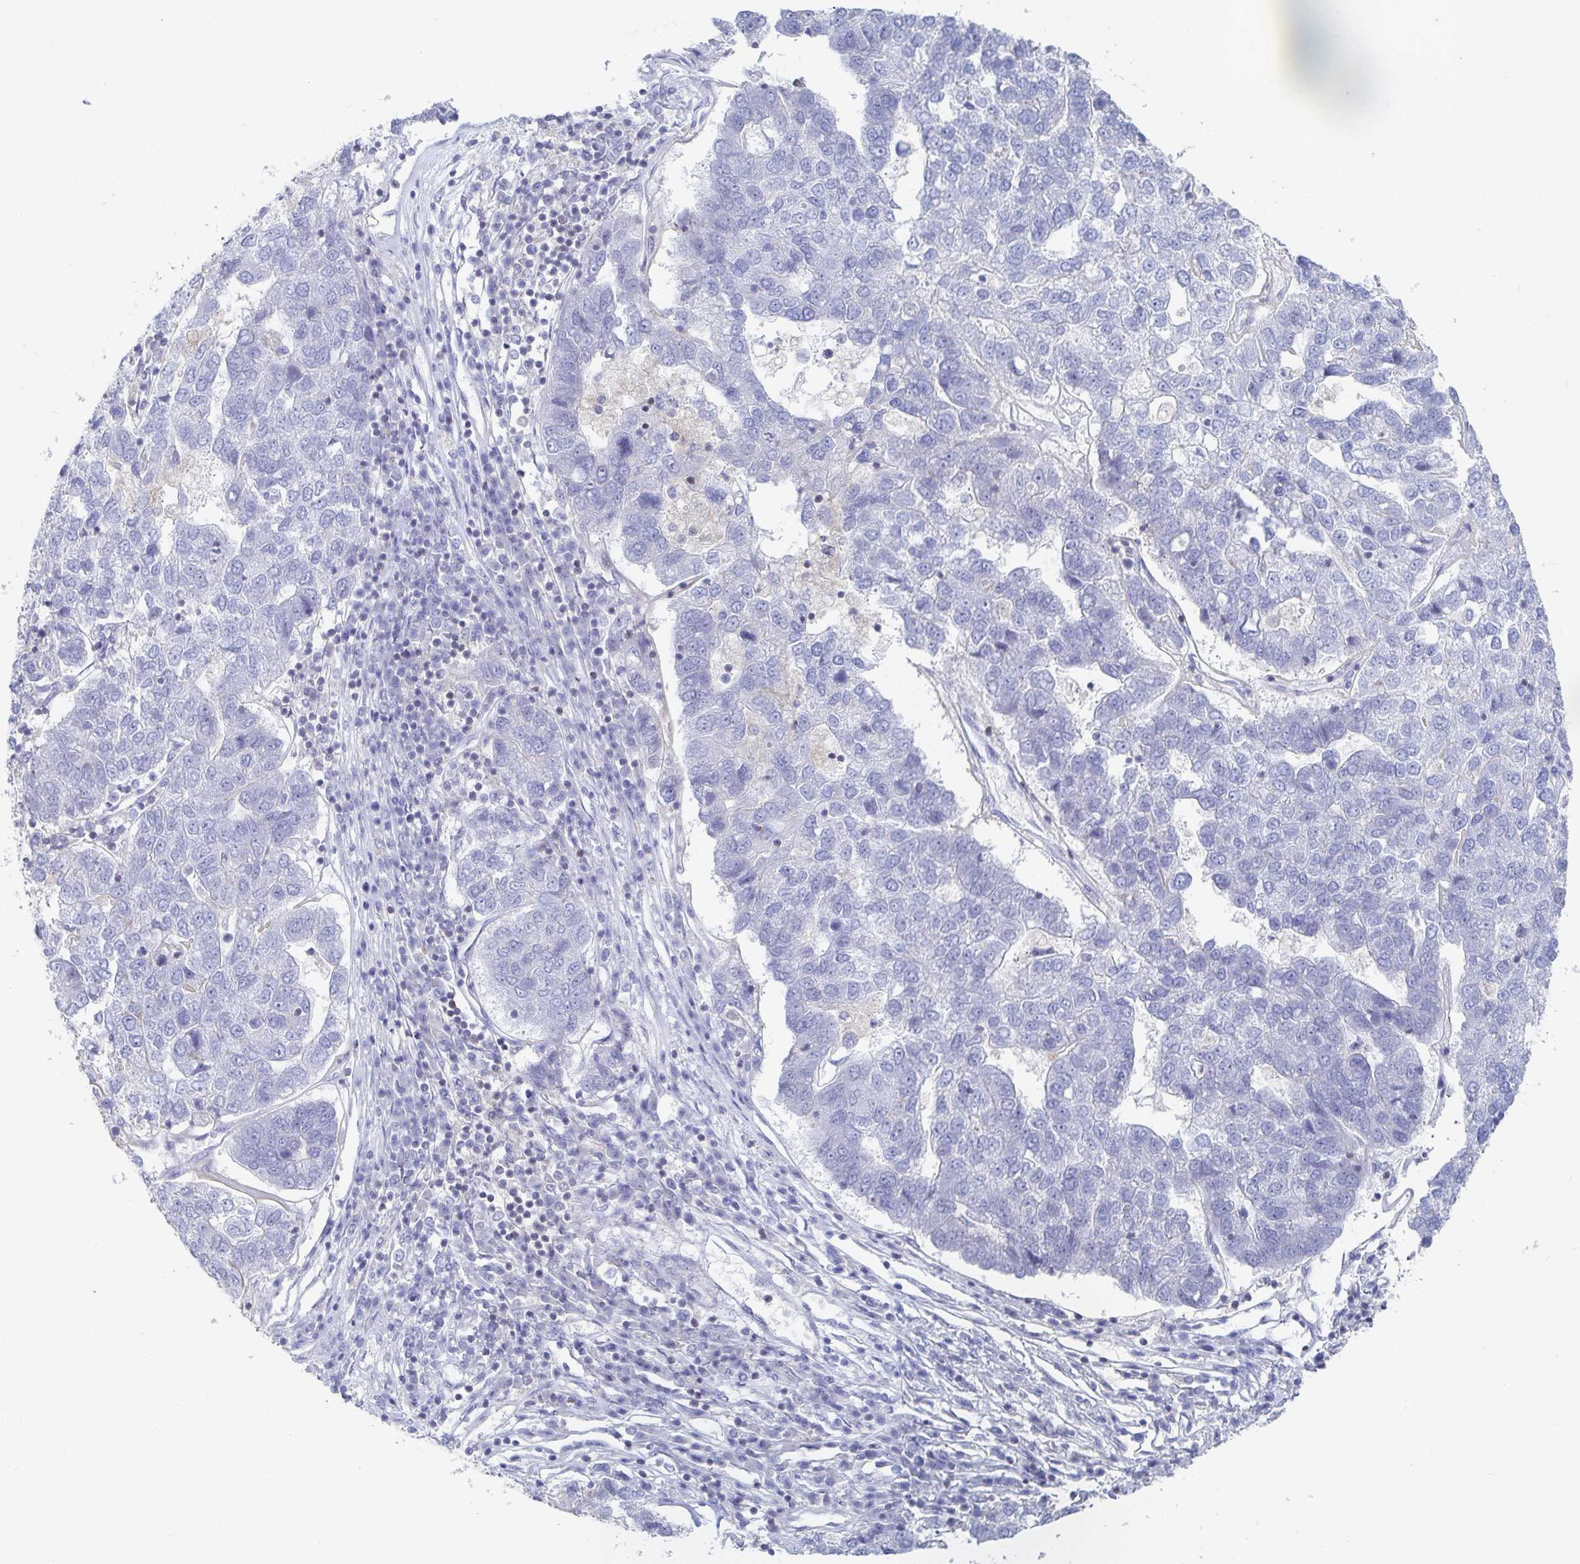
{"staining": {"intensity": "negative", "quantity": "none", "location": "none"}, "tissue": "pancreatic cancer", "cell_type": "Tumor cells", "image_type": "cancer", "snomed": [{"axis": "morphology", "description": "Adenocarcinoma, NOS"}, {"axis": "topography", "description": "Pancreas"}], "caption": "An image of adenocarcinoma (pancreatic) stained for a protein exhibits no brown staining in tumor cells.", "gene": "PIK3CD", "patient": {"sex": "female", "age": 61}}